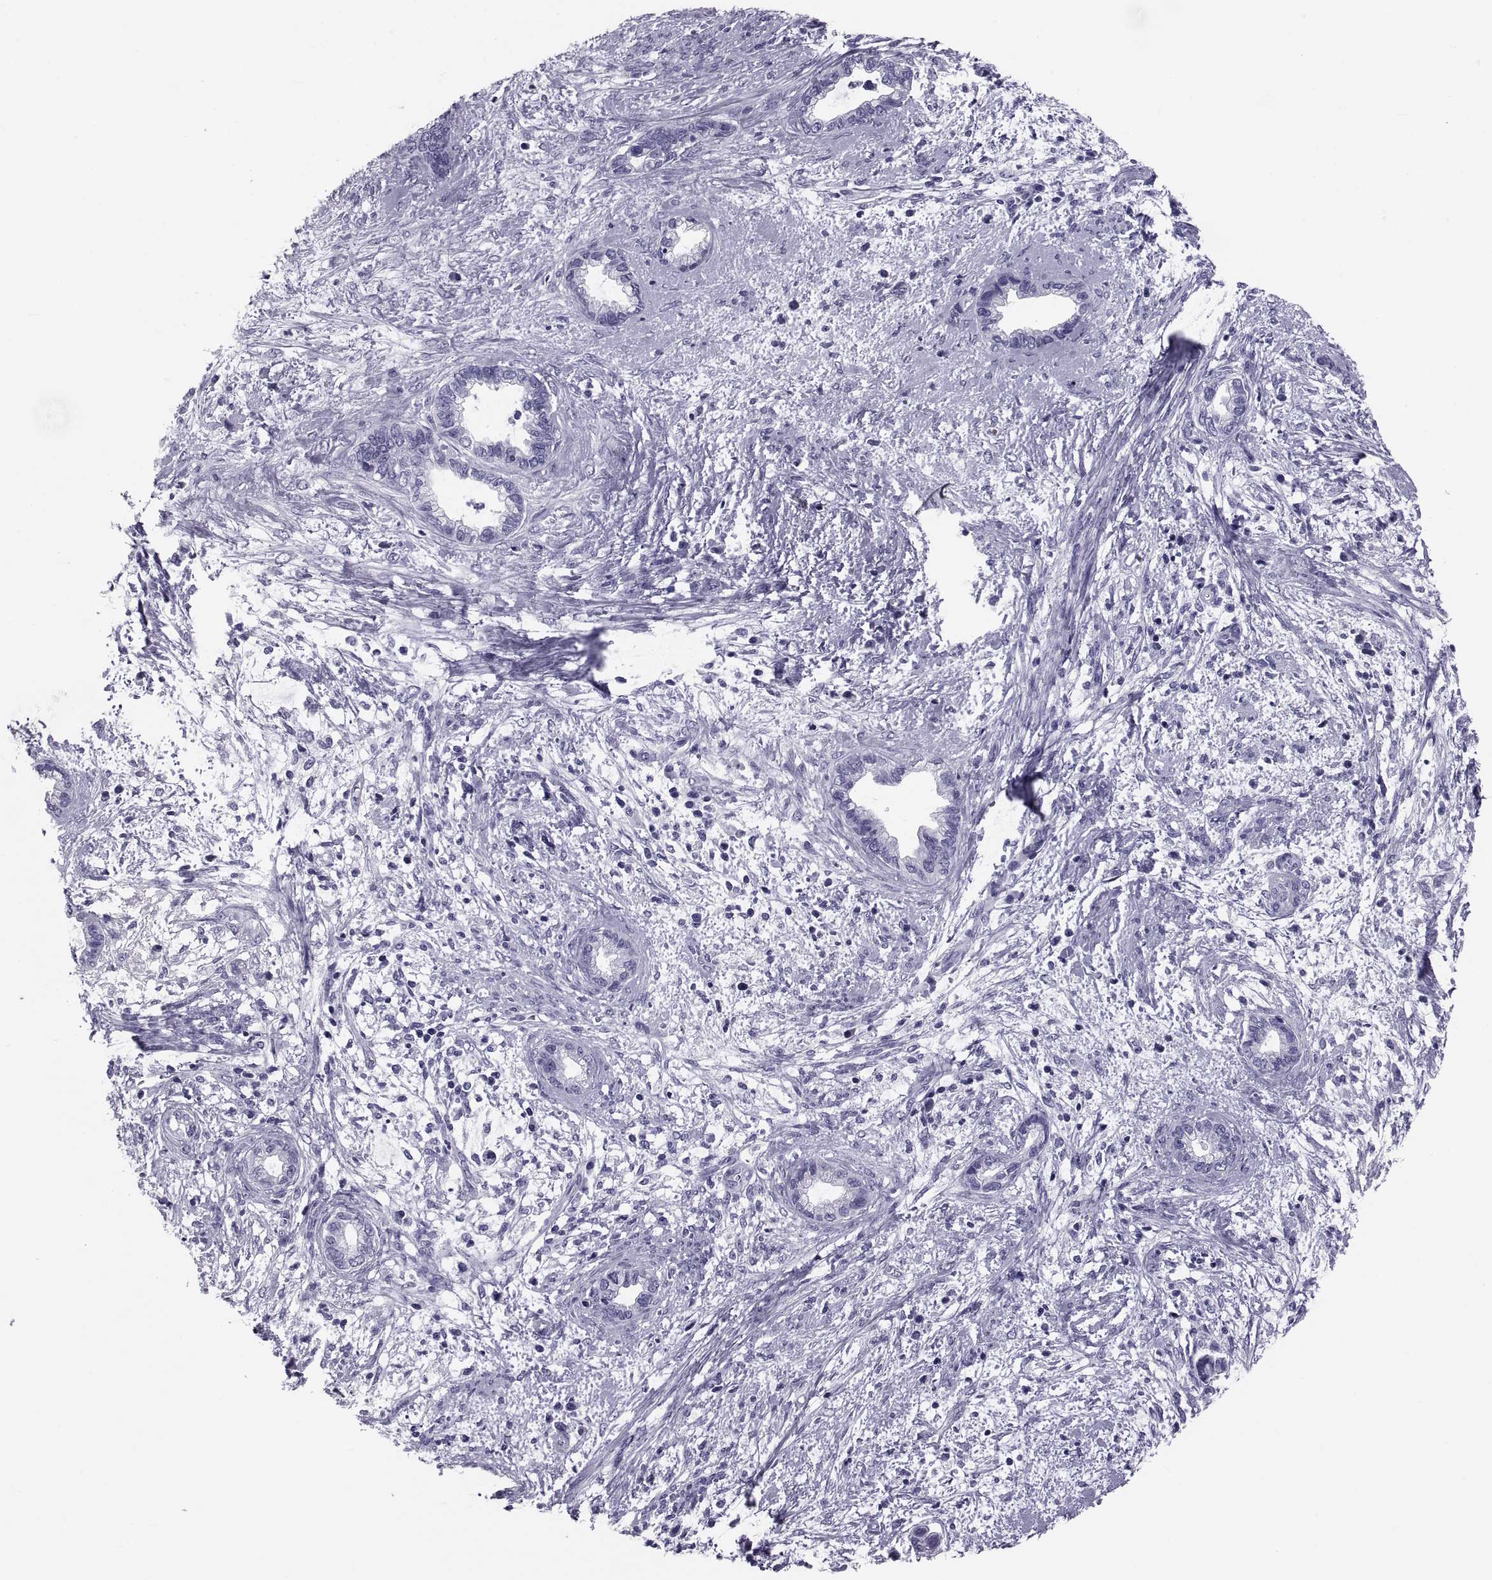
{"staining": {"intensity": "negative", "quantity": "none", "location": "none"}, "tissue": "cervical cancer", "cell_type": "Tumor cells", "image_type": "cancer", "snomed": [{"axis": "morphology", "description": "Adenocarcinoma, NOS"}, {"axis": "topography", "description": "Cervix"}], "caption": "High power microscopy micrograph of an immunohistochemistry (IHC) image of cervical cancer, revealing no significant positivity in tumor cells. The staining was performed using DAB to visualize the protein expression in brown, while the nuclei were stained in blue with hematoxylin (Magnification: 20x).", "gene": "CRISP1", "patient": {"sex": "female", "age": 62}}